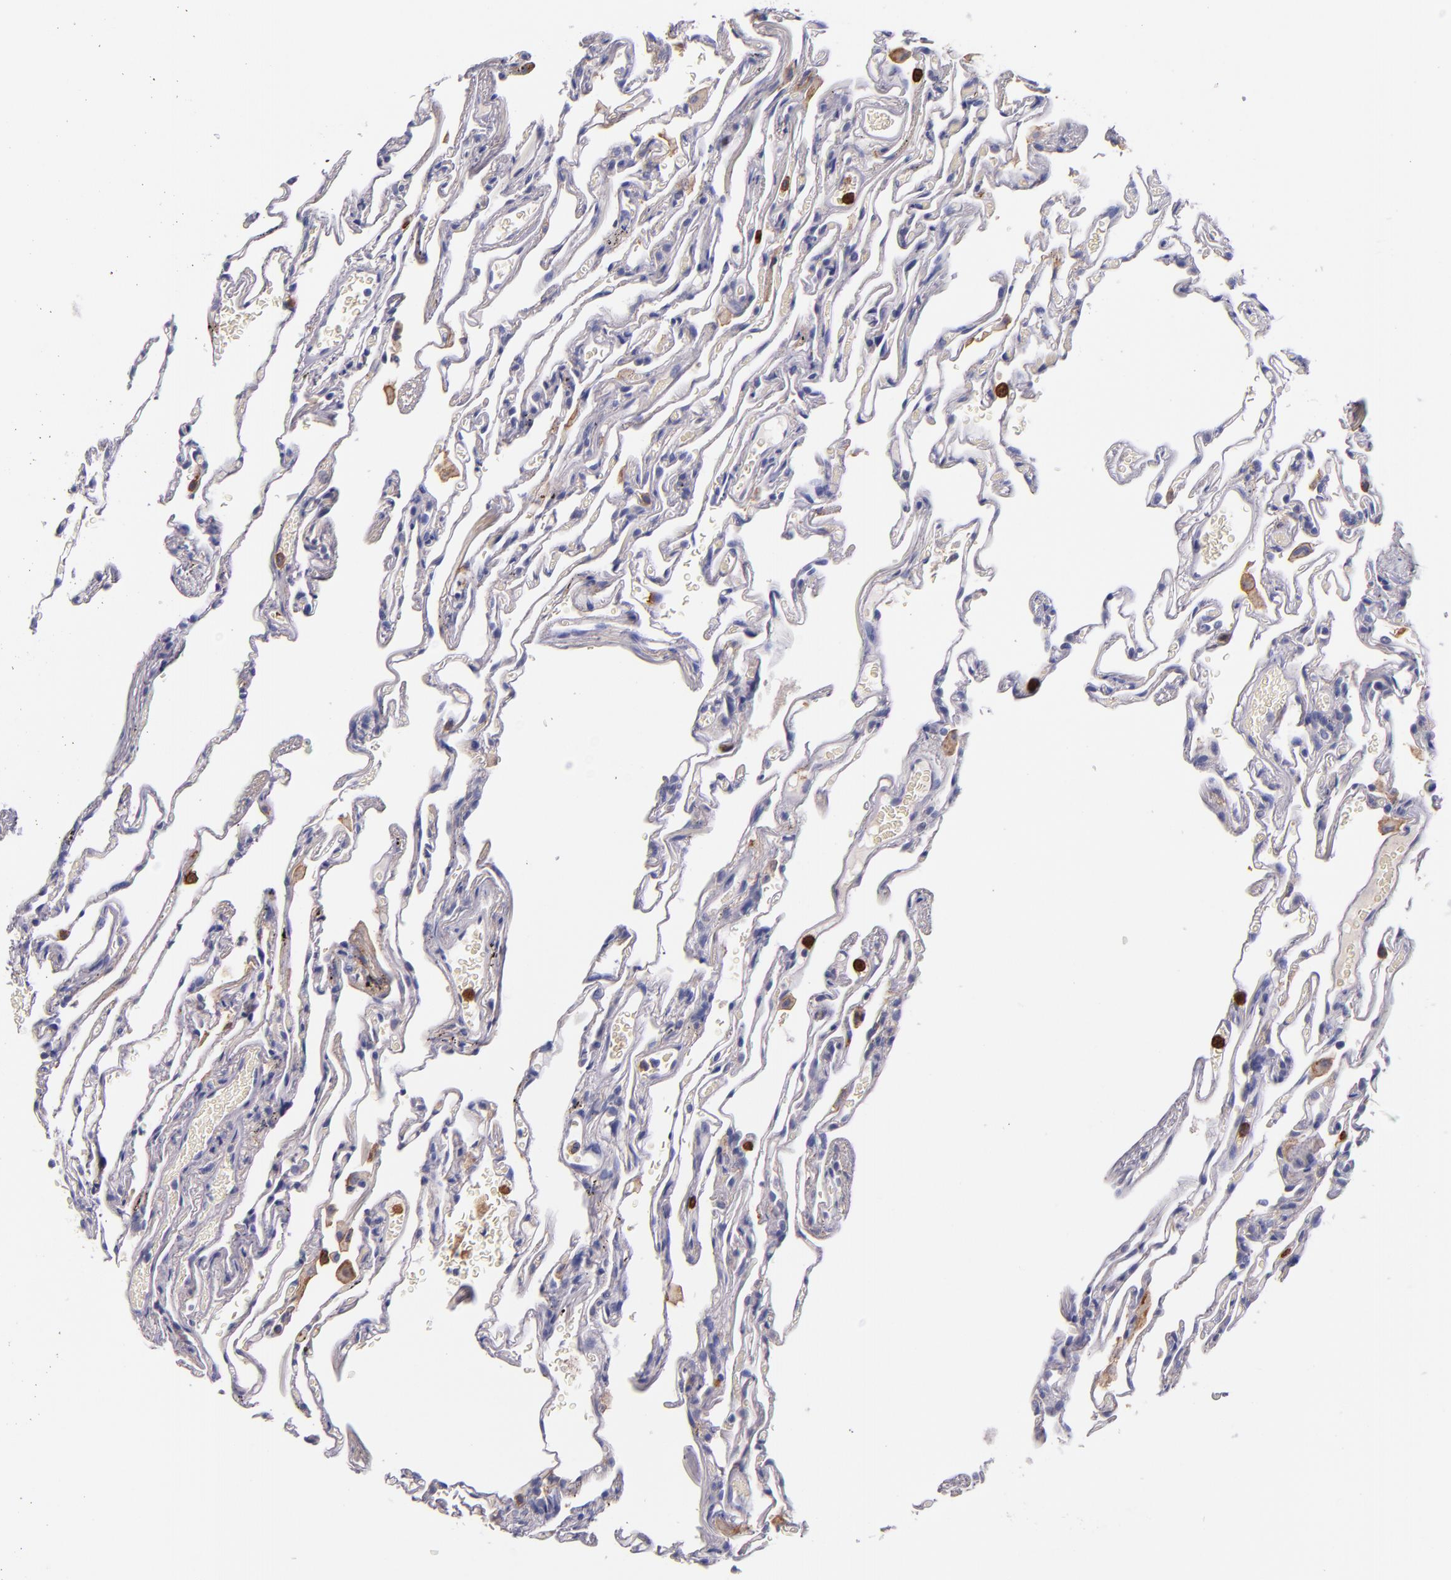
{"staining": {"intensity": "negative", "quantity": "none", "location": "none"}, "tissue": "lung", "cell_type": "Alveolar cells", "image_type": "normal", "snomed": [{"axis": "morphology", "description": "Normal tissue, NOS"}, {"axis": "morphology", "description": "Inflammation, NOS"}, {"axis": "topography", "description": "Lung"}], "caption": "DAB immunohistochemical staining of normal lung exhibits no significant positivity in alveolar cells.", "gene": "C5AR1", "patient": {"sex": "male", "age": 69}}